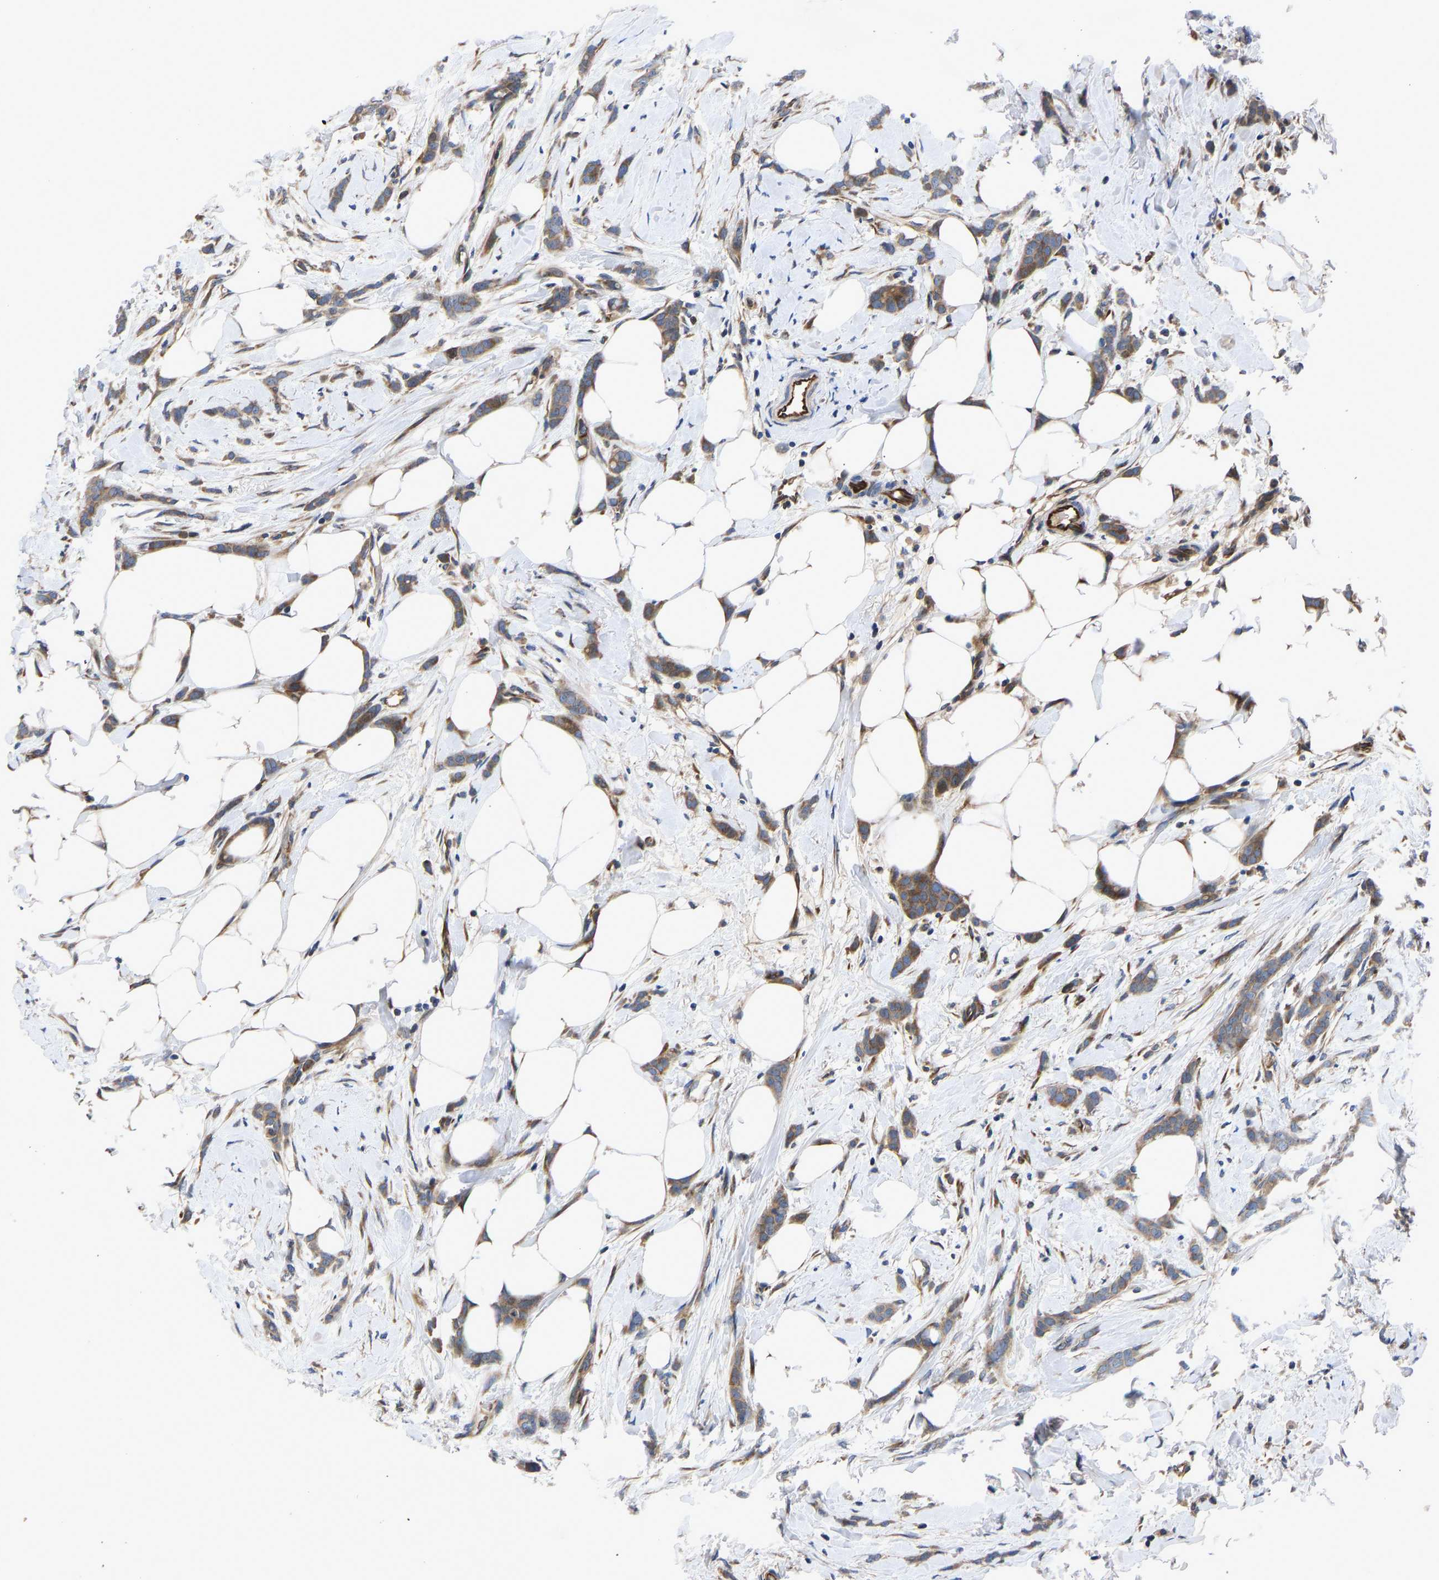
{"staining": {"intensity": "moderate", "quantity": ">75%", "location": "cytoplasmic/membranous"}, "tissue": "breast cancer", "cell_type": "Tumor cells", "image_type": "cancer", "snomed": [{"axis": "morphology", "description": "Lobular carcinoma, in situ"}, {"axis": "morphology", "description": "Lobular carcinoma"}, {"axis": "topography", "description": "Breast"}], "caption": "This micrograph reveals lobular carcinoma (breast) stained with immunohistochemistry (IHC) to label a protein in brown. The cytoplasmic/membranous of tumor cells show moderate positivity for the protein. Nuclei are counter-stained blue.", "gene": "FRRS1", "patient": {"sex": "female", "age": 41}}